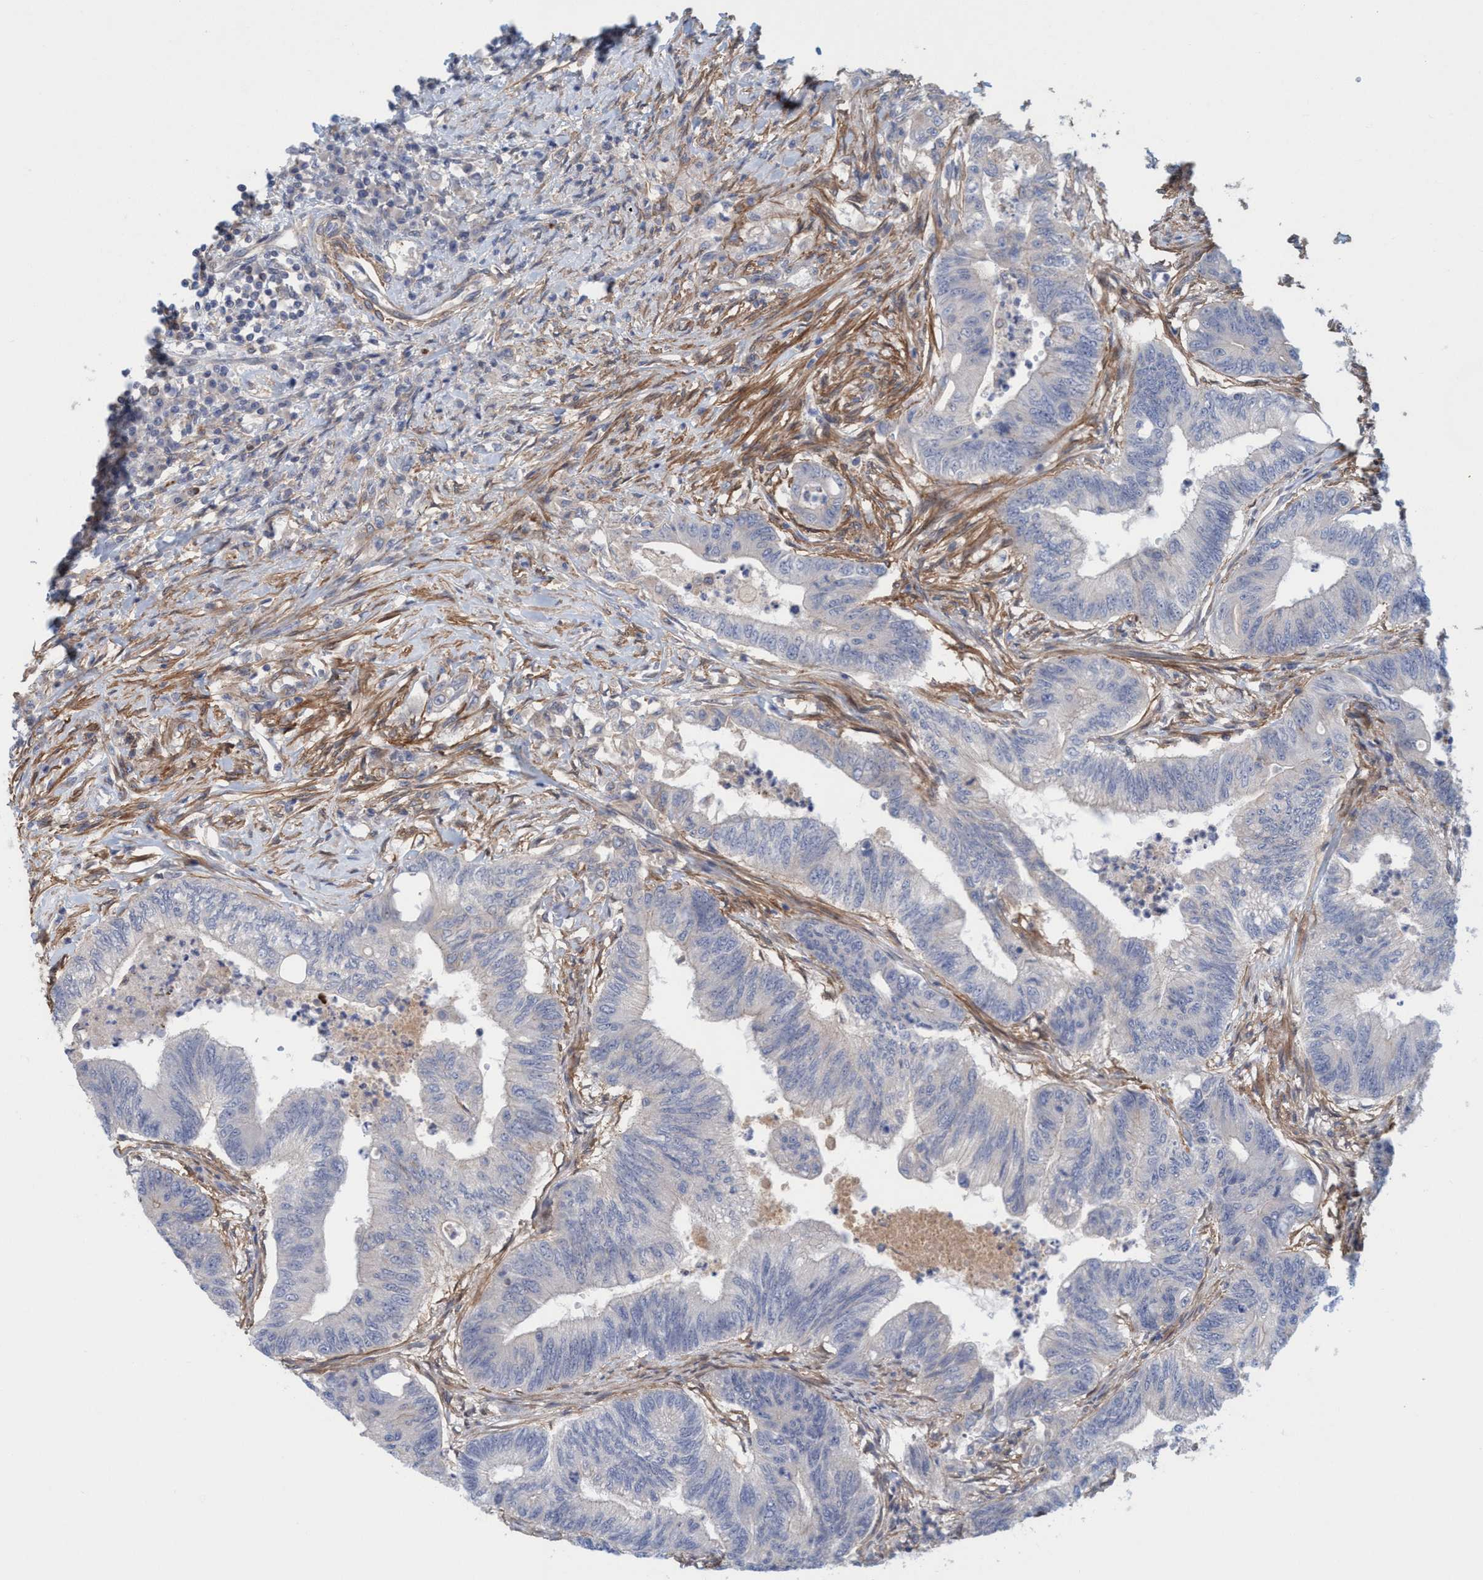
{"staining": {"intensity": "negative", "quantity": "none", "location": "none"}, "tissue": "colorectal cancer", "cell_type": "Tumor cells", "image_type": "cancer", "snomed": [{"axis": "morphology", "description": "Adenoma, NOS"}, {"axis": "morphology", "description": "Adenocarcinoma, NOS"}, {"axis": "topography", "description": "Colon"}], "caption": "DAB (3,3'-diaminobenzidine) immunohistochemical staining of colorectal adenocarcinoma reveals no significant positivity in tumor cells.", "gene": "SPECC1", "patient": {"sex": "male", "age": 79}}